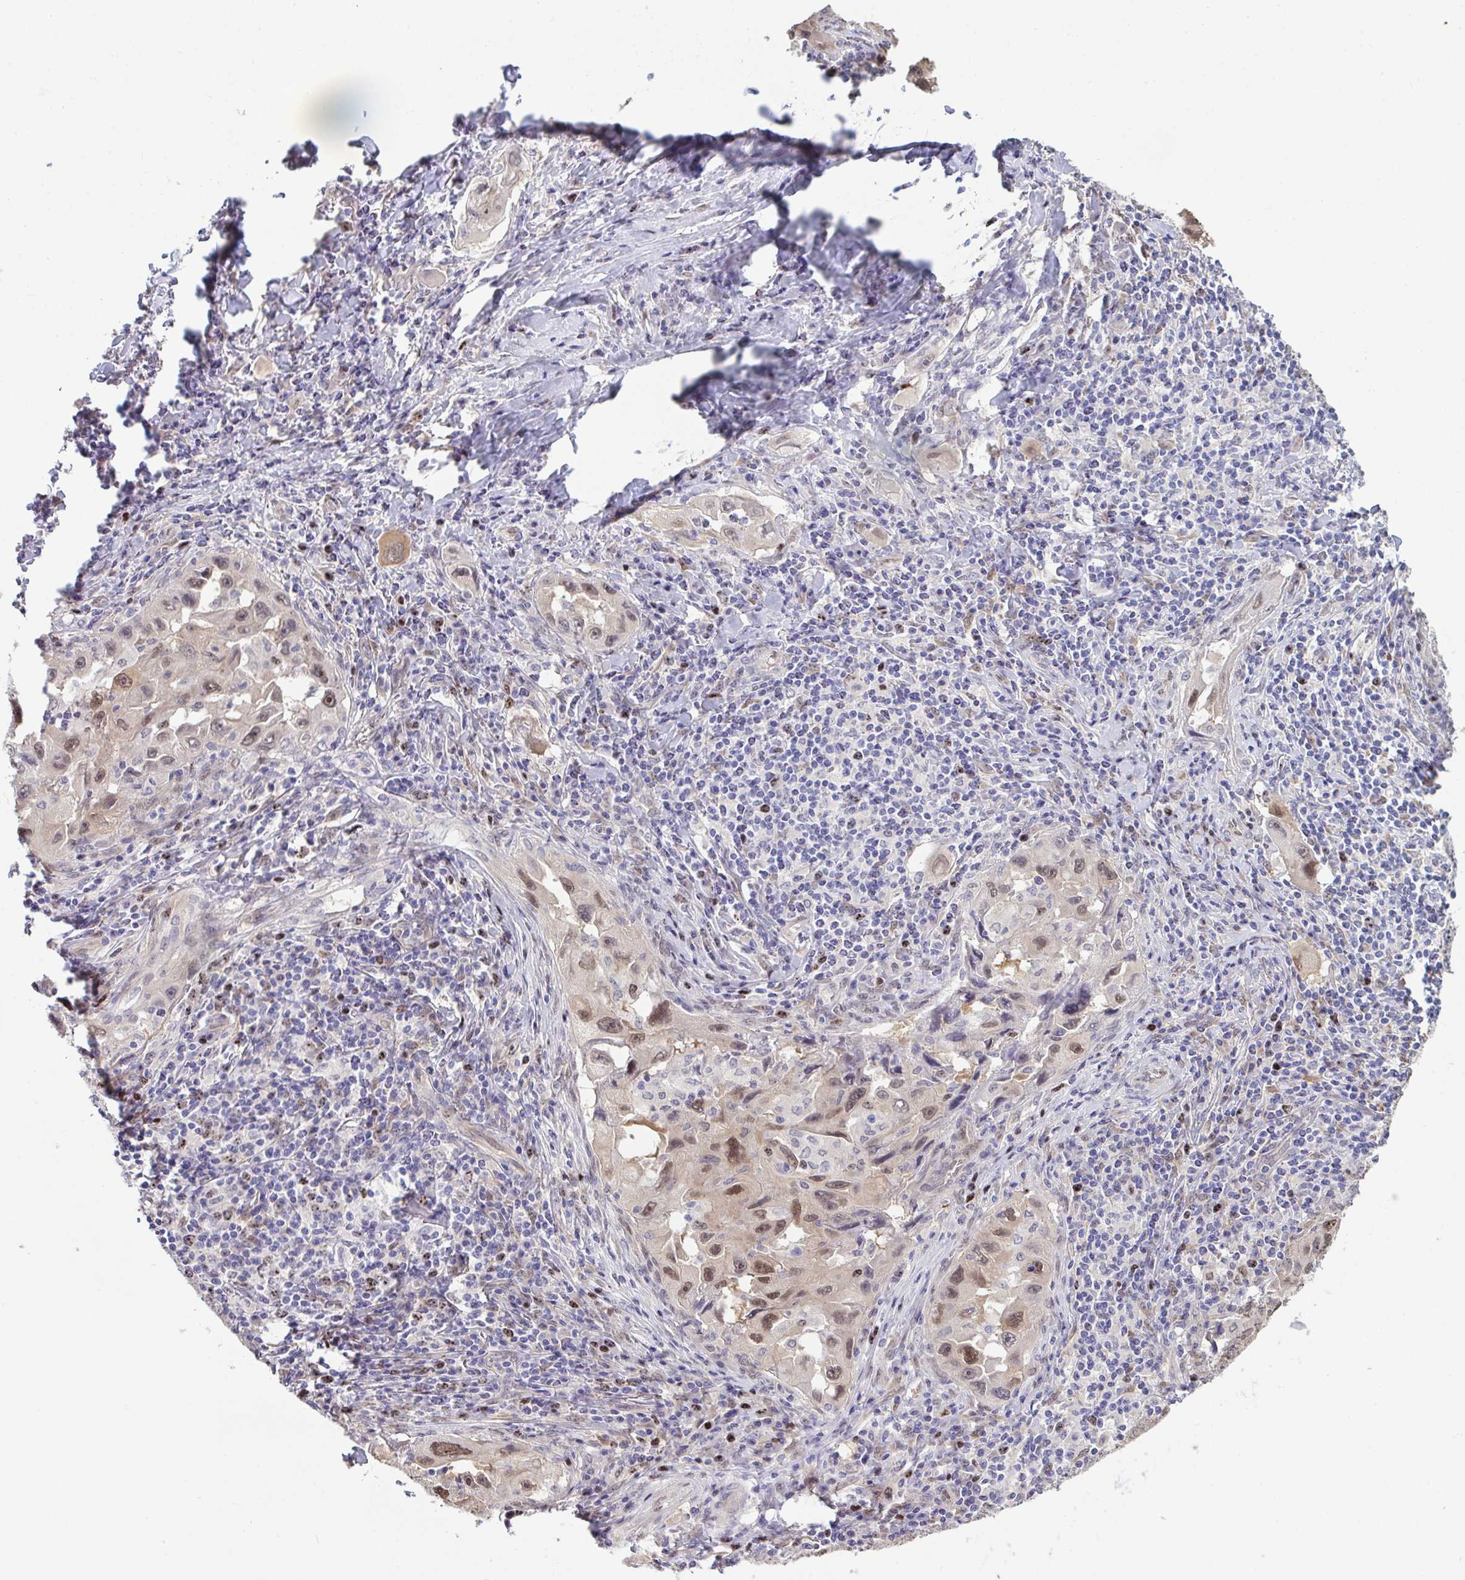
{"staining": {"intensity": "moderate", "quantity": ">75%", "location": "nuclear"}, "tissue": "lung cancer", "cell_type": "Tumor cells", "image_type": "cancer", "snomed": [{"axis": "morphology", "description": "Adenocarcinoma, NOS"}, {"axis": "topography", "description": "Lung"}], "caption": "DAB immunohistochemical staining of human lung adenocarcinoma reveals moderate nuclear protein positivity in about >75% of tumor cells.", "gene": "SETD7", "patient": {"sex": "female", "age": 73}}